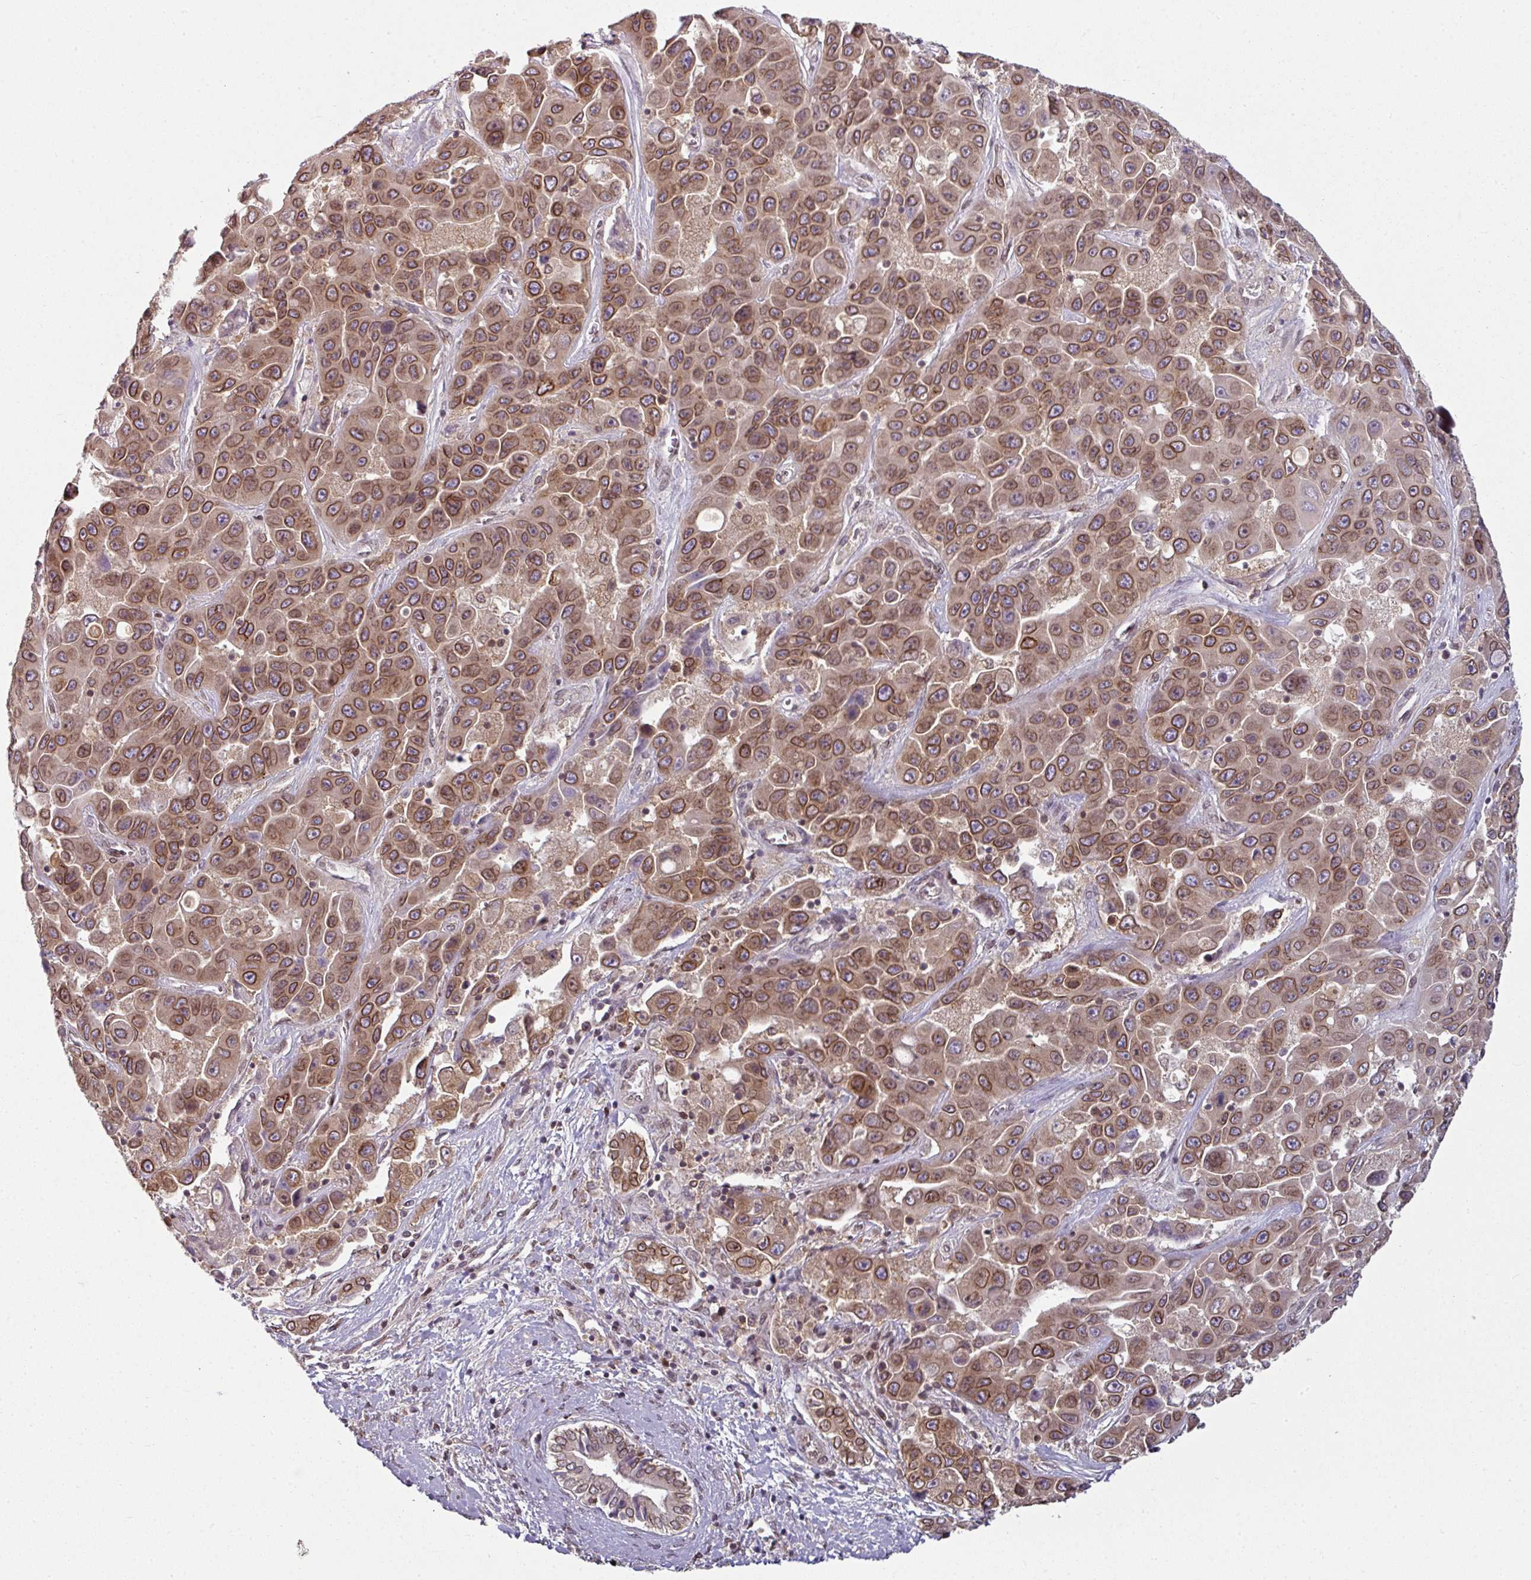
{"staining": {"intensity": "strong", "quantity": ">75%", "location": "cytoplasmic/membranous,nuclear"}, "tissue": "liver cancer", "cell_type": "Tumor cells", "image_type": "cancer", "snomed": [{"axis": "morphology", "description": "Cholangiocarcinoma"}, {"axis": "topography", "description": "Liver"}], "caption": "Brown immunohistochemical staining in human liver cholangiocarcinoma displays strong cytoplasmic/membranous and nuclear positivity in about >75% of tumor cells.", "gene": "RANGAP1", "patient": {"sex": "female", "age": 52}}